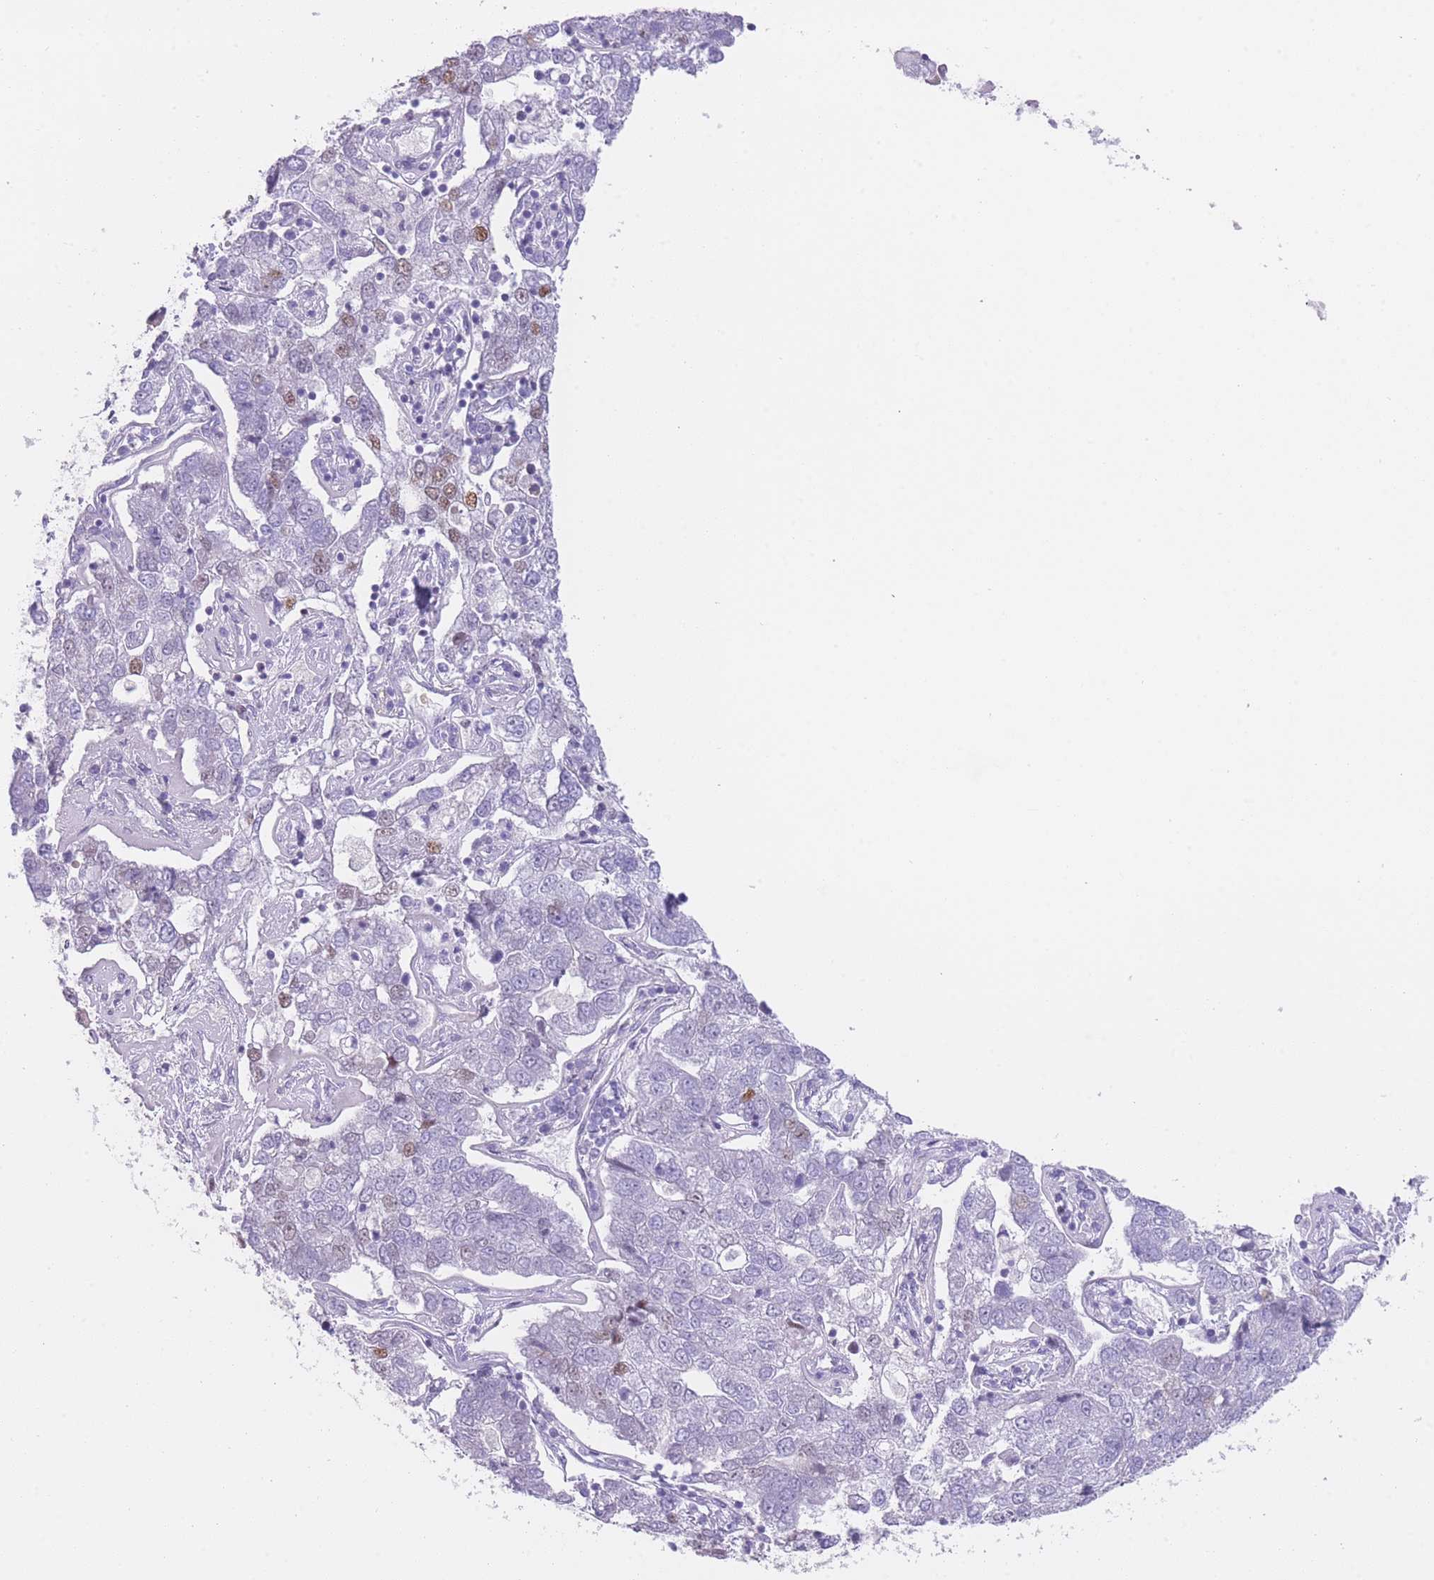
{"staining": {"intensity": "negative", "quantity": "none", "location": "none"}, "tissue": "pancreatic cancer", "cell_type": "Tumor cells", "image_type": "cancer", "snomed": [{"axis": "morphology", "description": "Adenocarcinoma, NOS"}, {"axis": "topography", "description": "Pancreas"}], "caption": "This histopathology image is of pancreatic cancer stained with IHC to label a protein in brown with the nuclei are counter-stained blue. There is no positivity in tumor cells.", "gene": "IMPG1", "patient": {"sex": "female", "age": 61}}